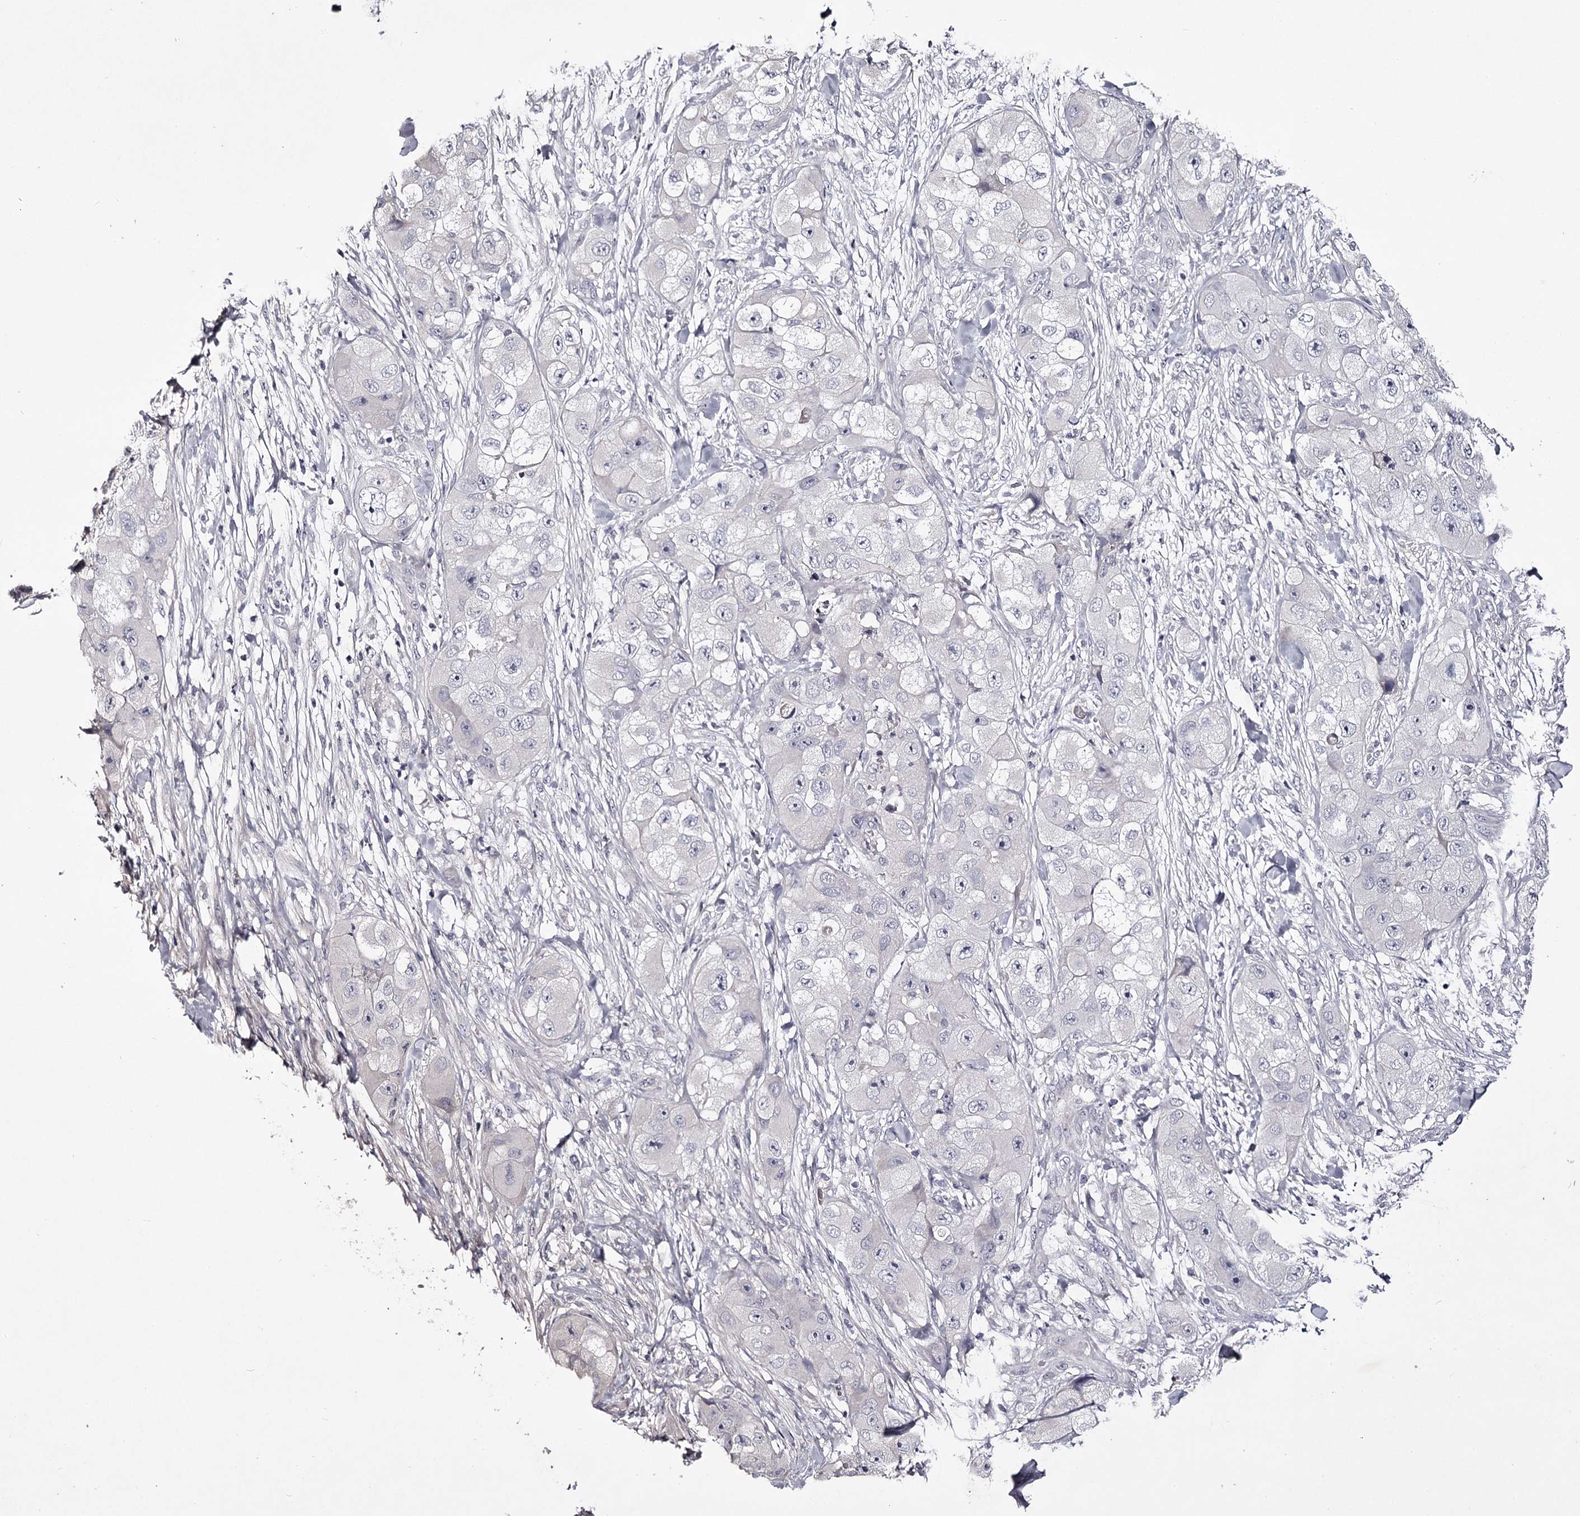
{"staining": {"intensity": "negative", "quantity": "none", "location": "none"}, "tissue": "skin cancer", "cell_type": "Tumor cells", "image_type": "cancer", "snomed": [{"axis": "morphology", "description": "Squamous cell carcinoma, NOS"}, {"axis": "topography", "description": "Skin"}, {"axis": "topography", "description": "Subcutis"}], "caption": "Immunohistochemistry of skin squamous cell carcinoma exhibits no staining in tumor cells.", "gene": "PRM2", "patient": {"sex": "male", "age": 73}}